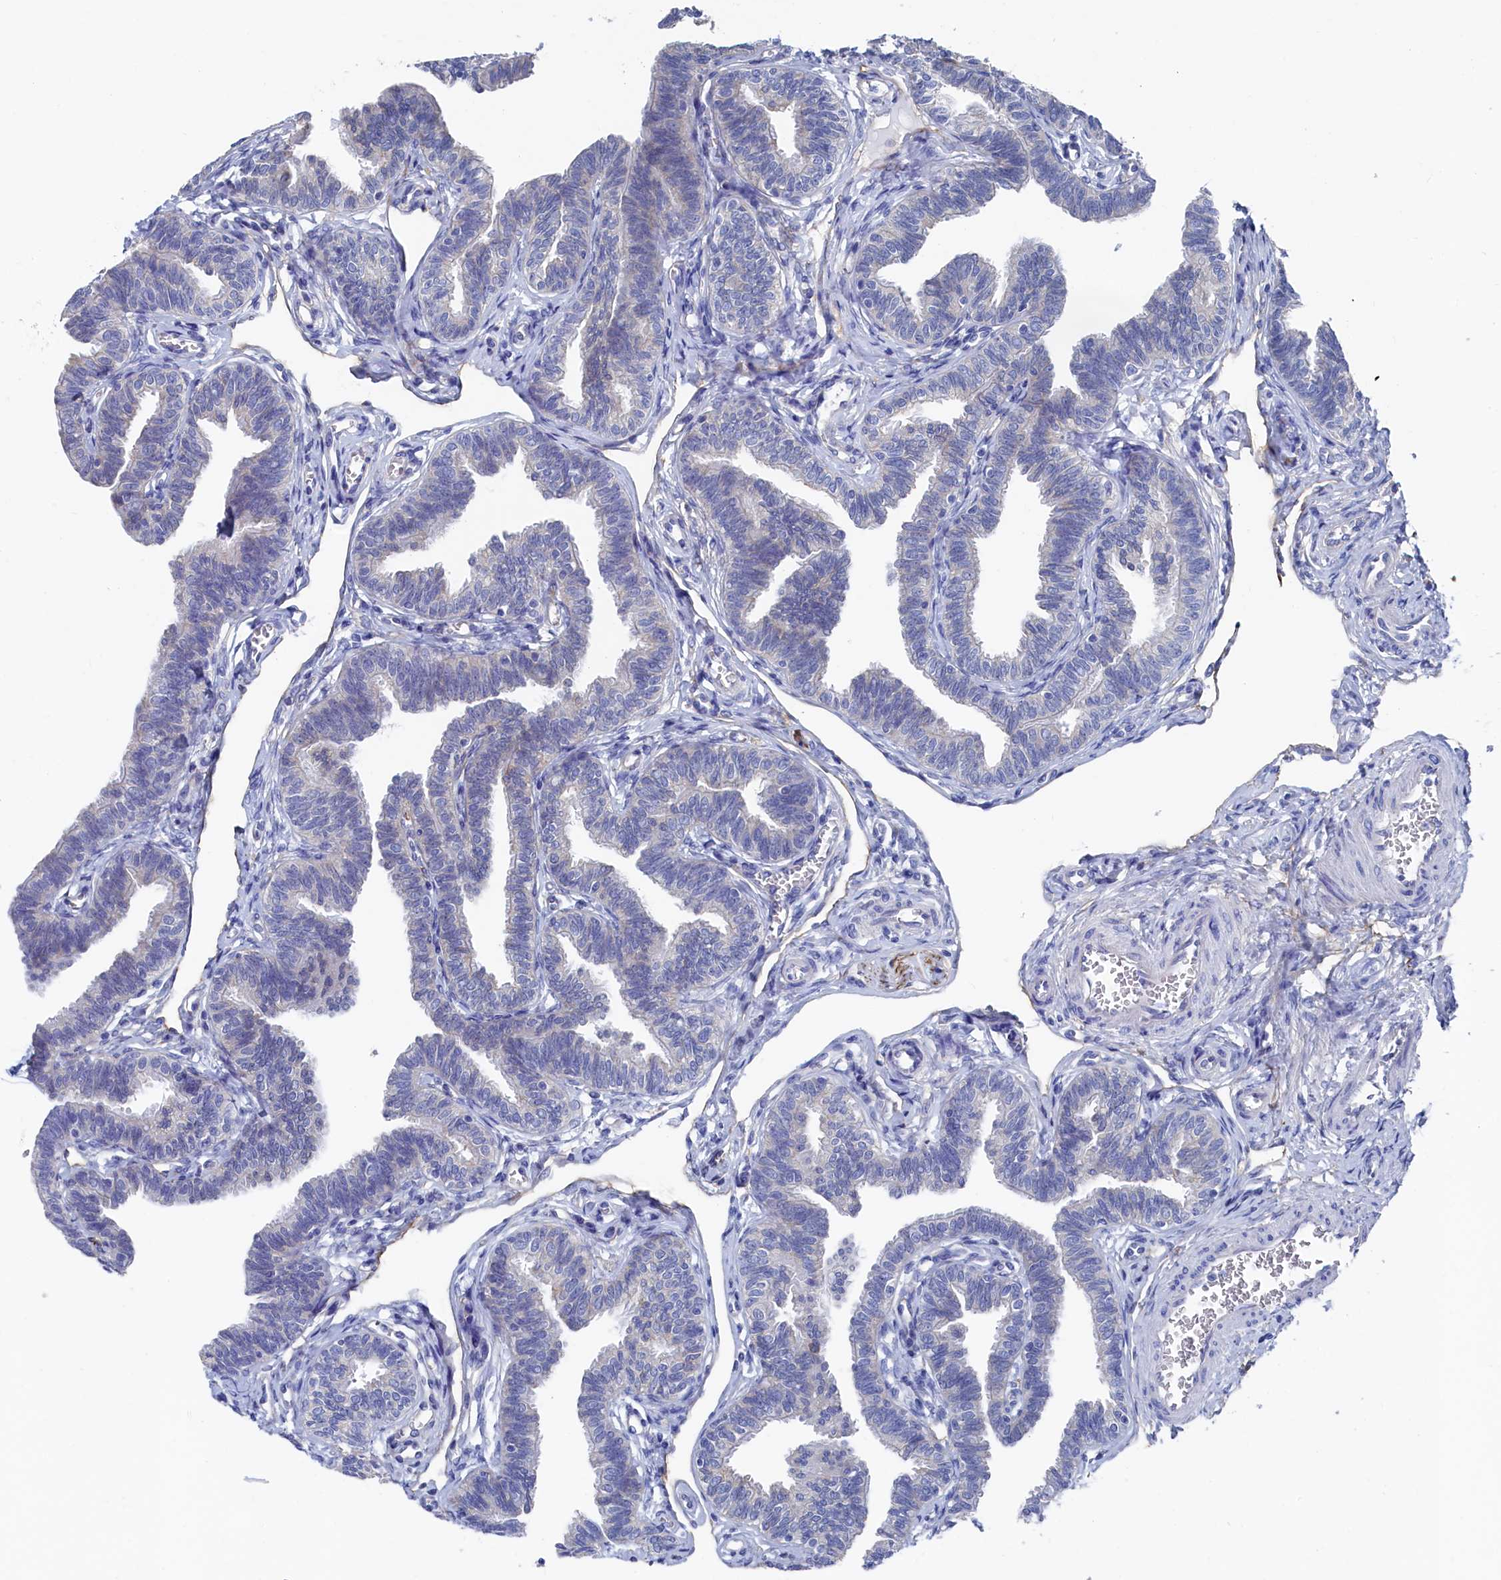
{"staining": {"intensity": "negative", "quantity": "none", "location": "none"}, "tissue": "fallopian tube", "cell_type": "Glandular cells", "image_type": "normal", "snomed": [{"axis": "morphology", "description": "Normal tissue, NOS"}, {"axis": "topography", "description": "Fallopian tube"}, {"axis": "topography", "description": "Ovary"}], "caption": "The image exhibits no significant positivity in glandular cells of fallopian tube. Nuclei are stained in blue.", "gene": "TMOD2", "patient": {"sex": "female", "age": 23}}